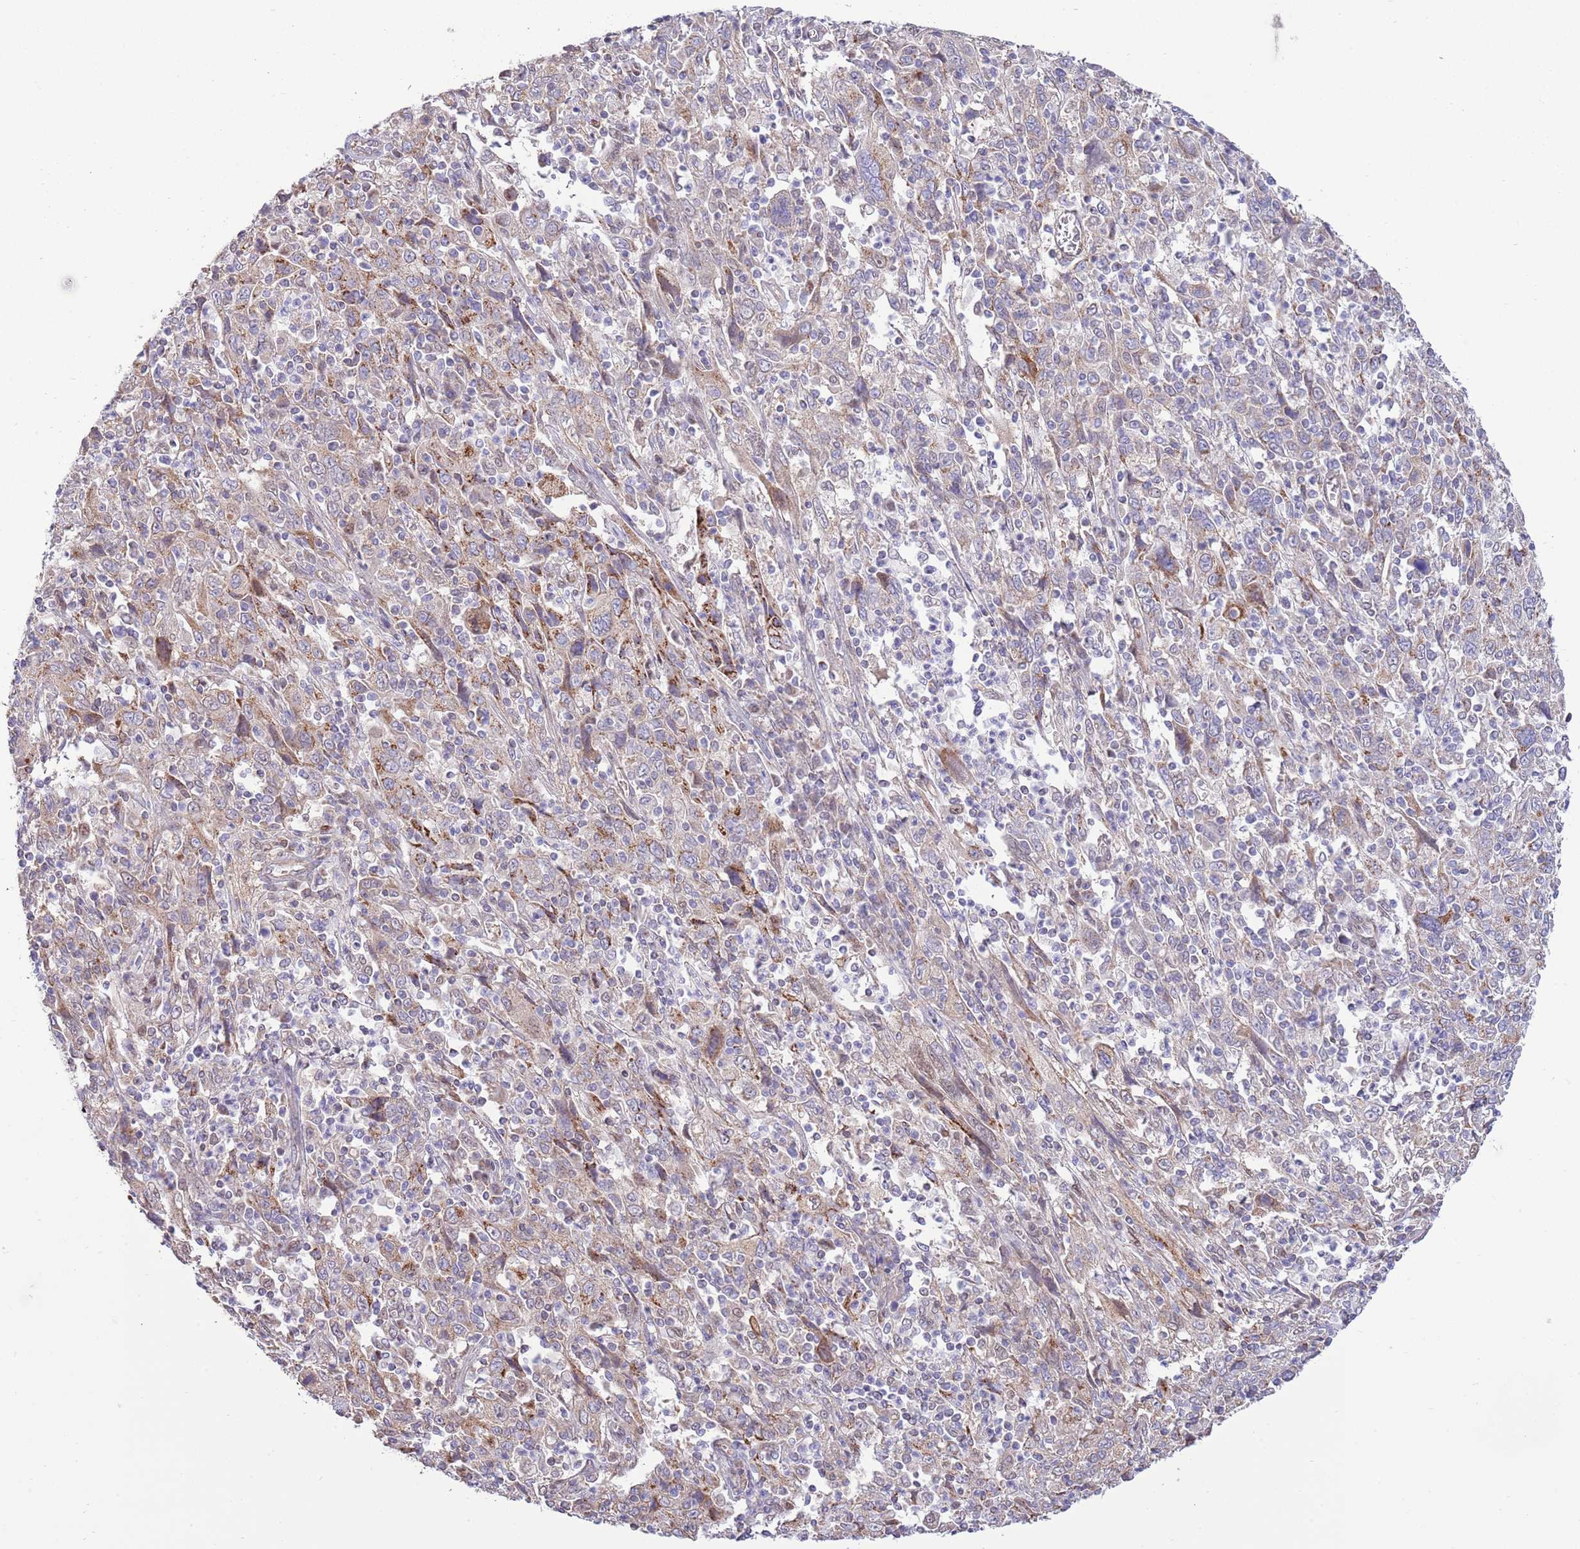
{"staining": {"intensity": "weak", "quantity": "25%-75%", "location": "cytoplasmic/membranous"}, "tissue": "cervical cancer", "cell_type": "Tumor cells", "image_type": "cancer", "snomed": [{"axis": "morphology", "description": "Squamous cell carcinoma, NOS"}, {"axis": "topography", "description": "Cervix"}], "caption": "A histopathology image showing weak cytoplasmic/membranous expression in about 25%-75% of tumor cells in squamous cell carcinoma (cervical), as visualized by brown immunohistochemical staining.", "gene": "ARL2BP", "patient": {"sex": "female", "age": 46}}